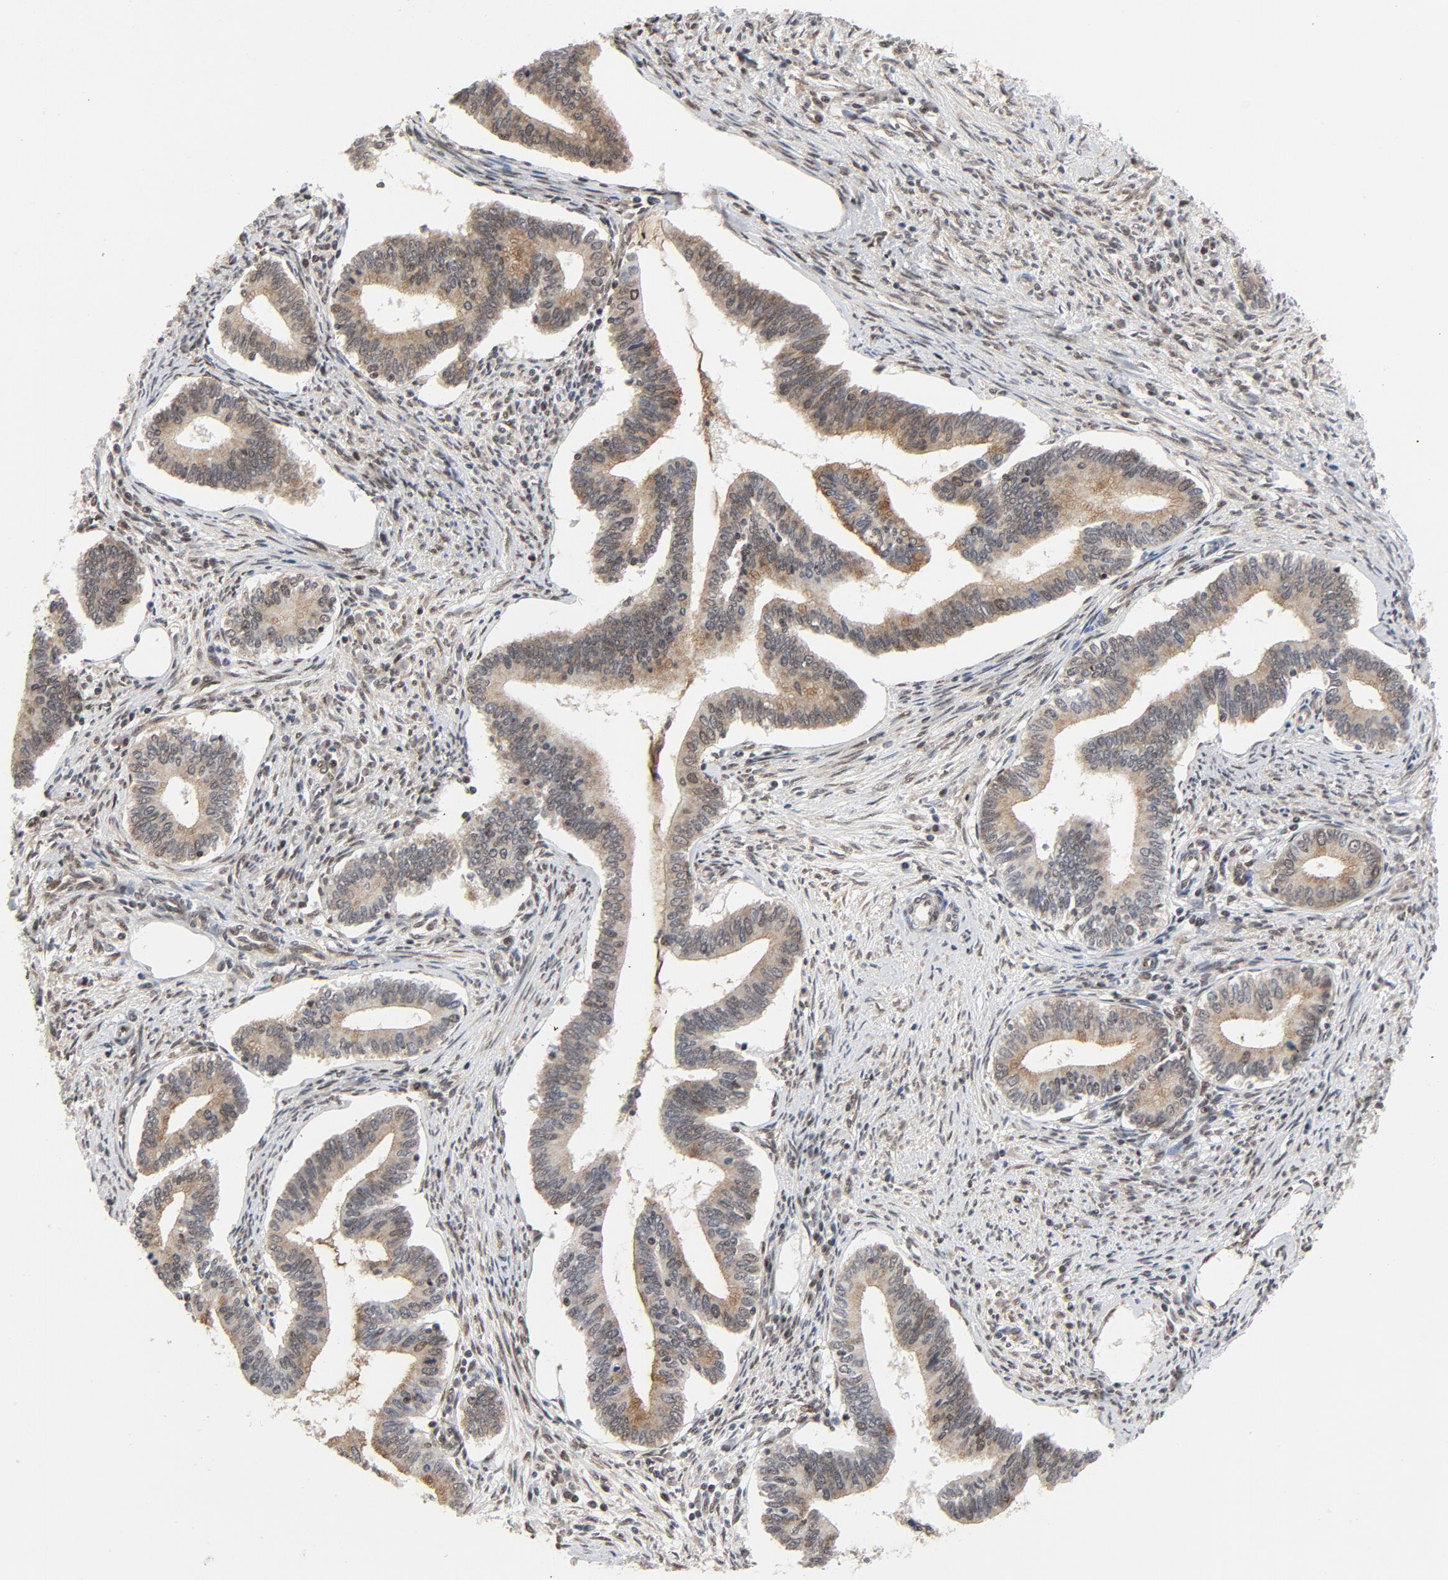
{"staining": {"intensity": "moderate", "quantity": ">75%", "location": "cytoplasmic/membranous"}, "tissue": "cervical cancer", "cell_type": "Tumor cells", "image_type": "cancer", "snomed": [{"axis": "morphology", "description": "Adenocarcinoma, NOS"}, {"axis": "topography", "description": "Cervix"}], "caption": "Approximately >75% of tumor cells in human adenocarcinoma (cervical) reveal moderate cytoplasmic/membranous protein staining as visualized by brown immunohistochemical staining.", "gene": "ERCC1", "patient": {"sex": "female", "age": 36}}